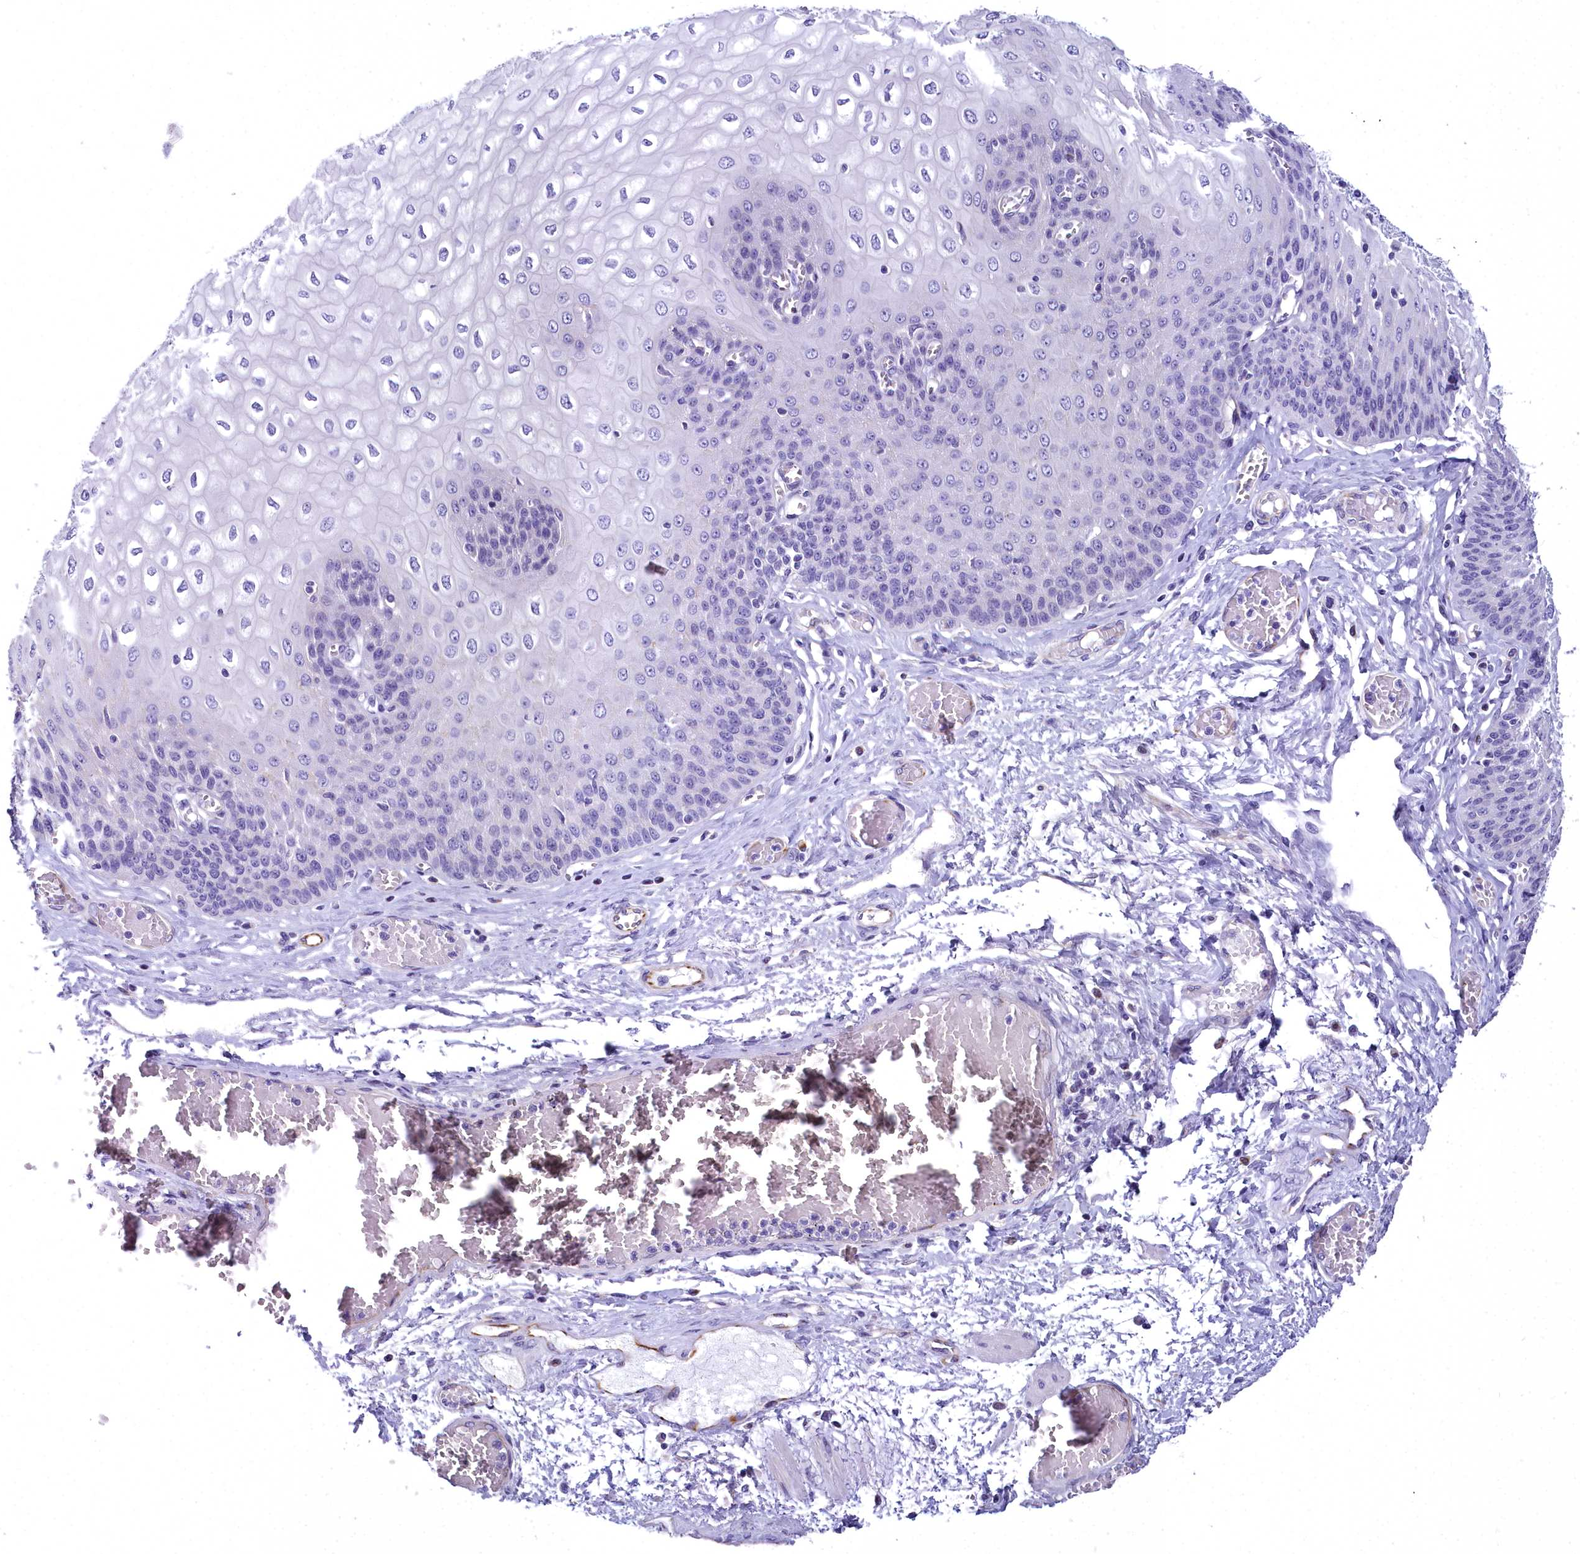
{"staining": {"intensity": "negative", "quantity": "none", "location": "none"}, "tissue": "esophagus", "cell_type": "Squamous epithelial cells", "image_type": "normal", "snomed": [{"axis": "morphology", "description": "Normal tissue, NOS"}, {"axis": "topography", "description": "Esophagus"}], "caption": "Immunohistochemistry (IHC) of benign esophagus exhibits no staining in squamous epithelial cells. (DAB IHC, high magnification).", "gene": "TIMM22", "patient": {"sex": "male", "age": 60}}